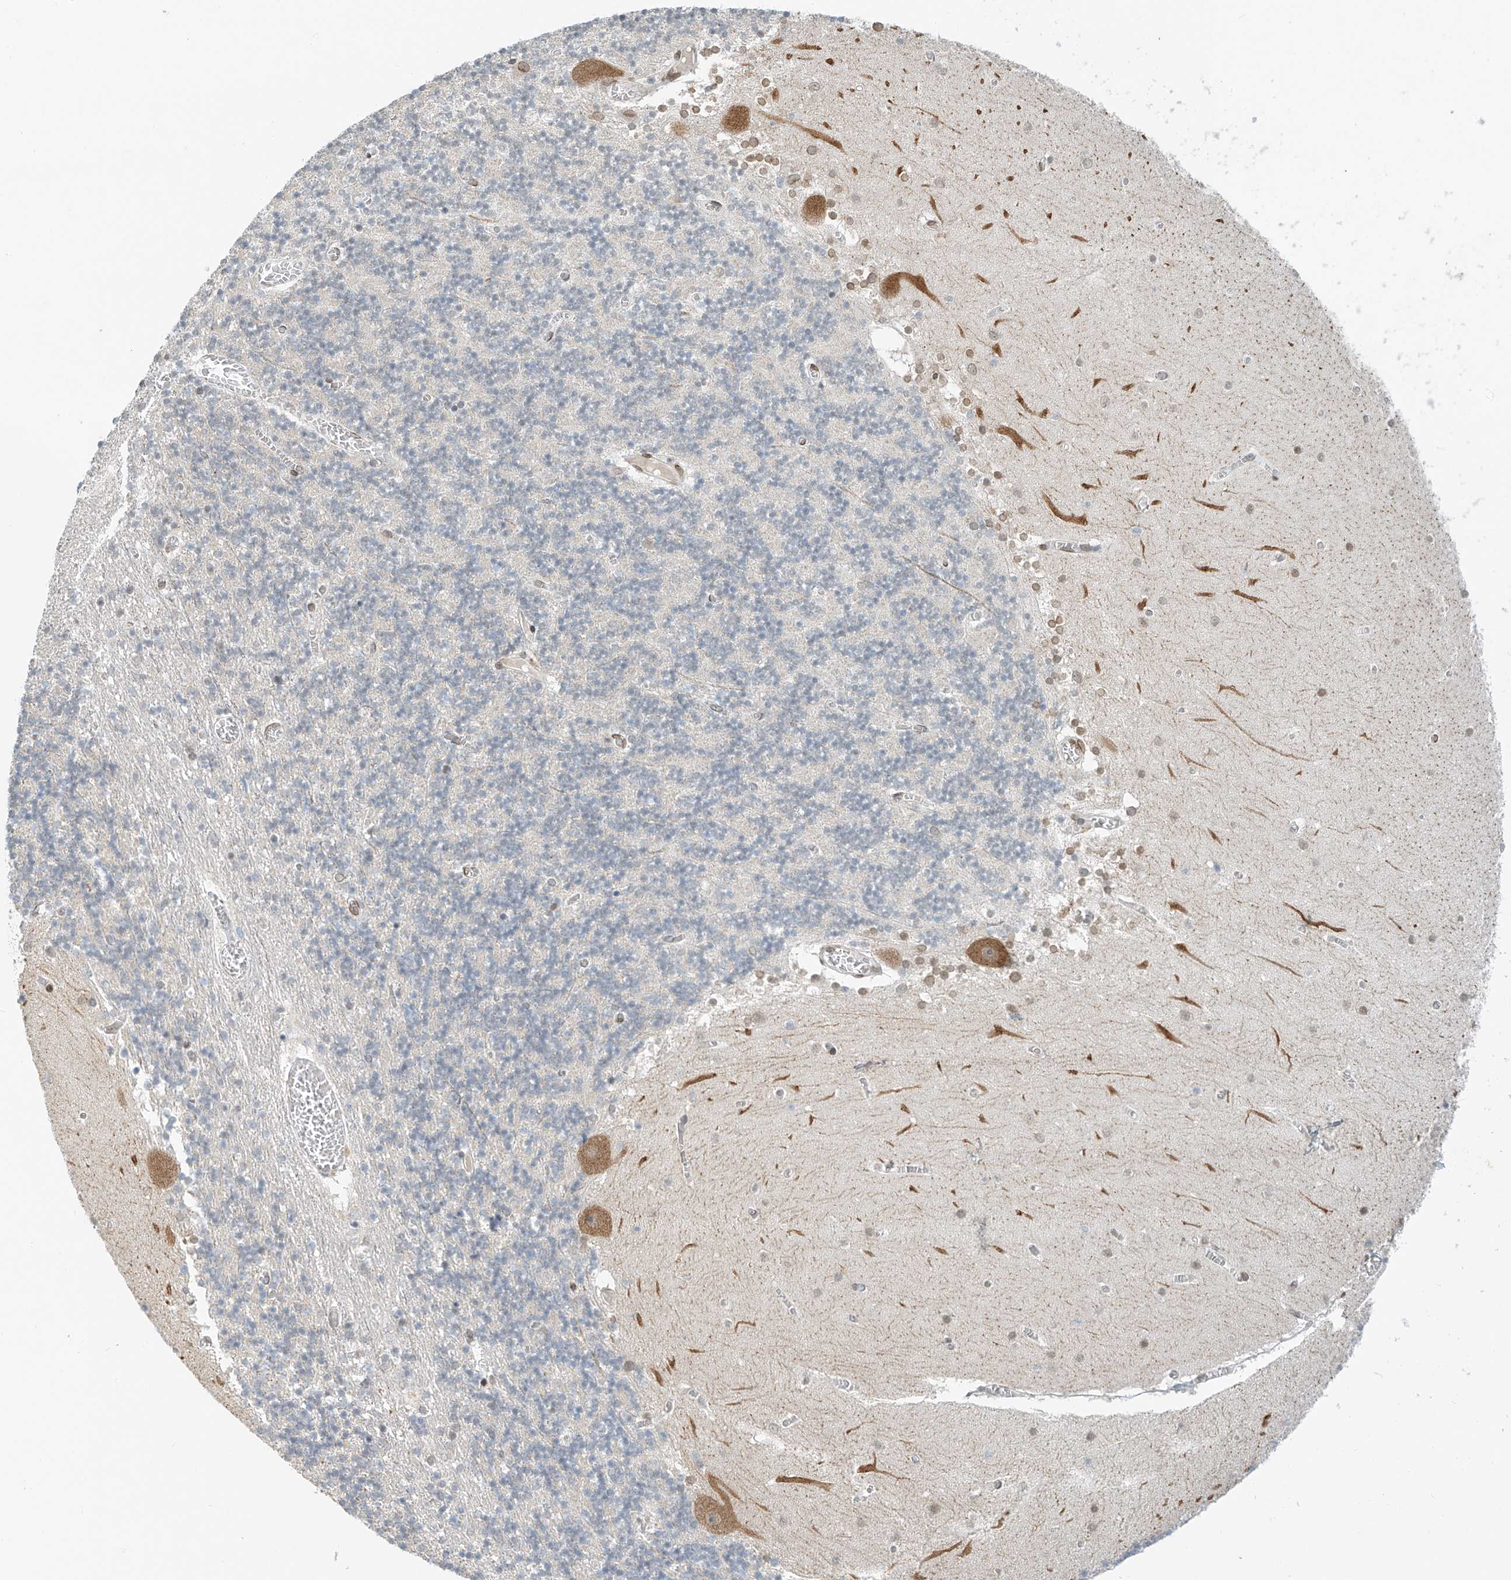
{"staining": {"intensity": "negative", "quantity": "none", "location": "none"}, "tissue": "cerebellum", "cell_type": "Cells in granular layer", "image_type": "normal", "snomed": [{"axis": "morphology", "description": "Normal tissue, NOS"}, {"axis": "topography", "description": "Cerebellum"}], "caption": "Protein analysis of benign cerebellum displays no significant expression in cells in granular layer.", "gene": "STARD9", "patient": {"sex": "female", "age": 28}}